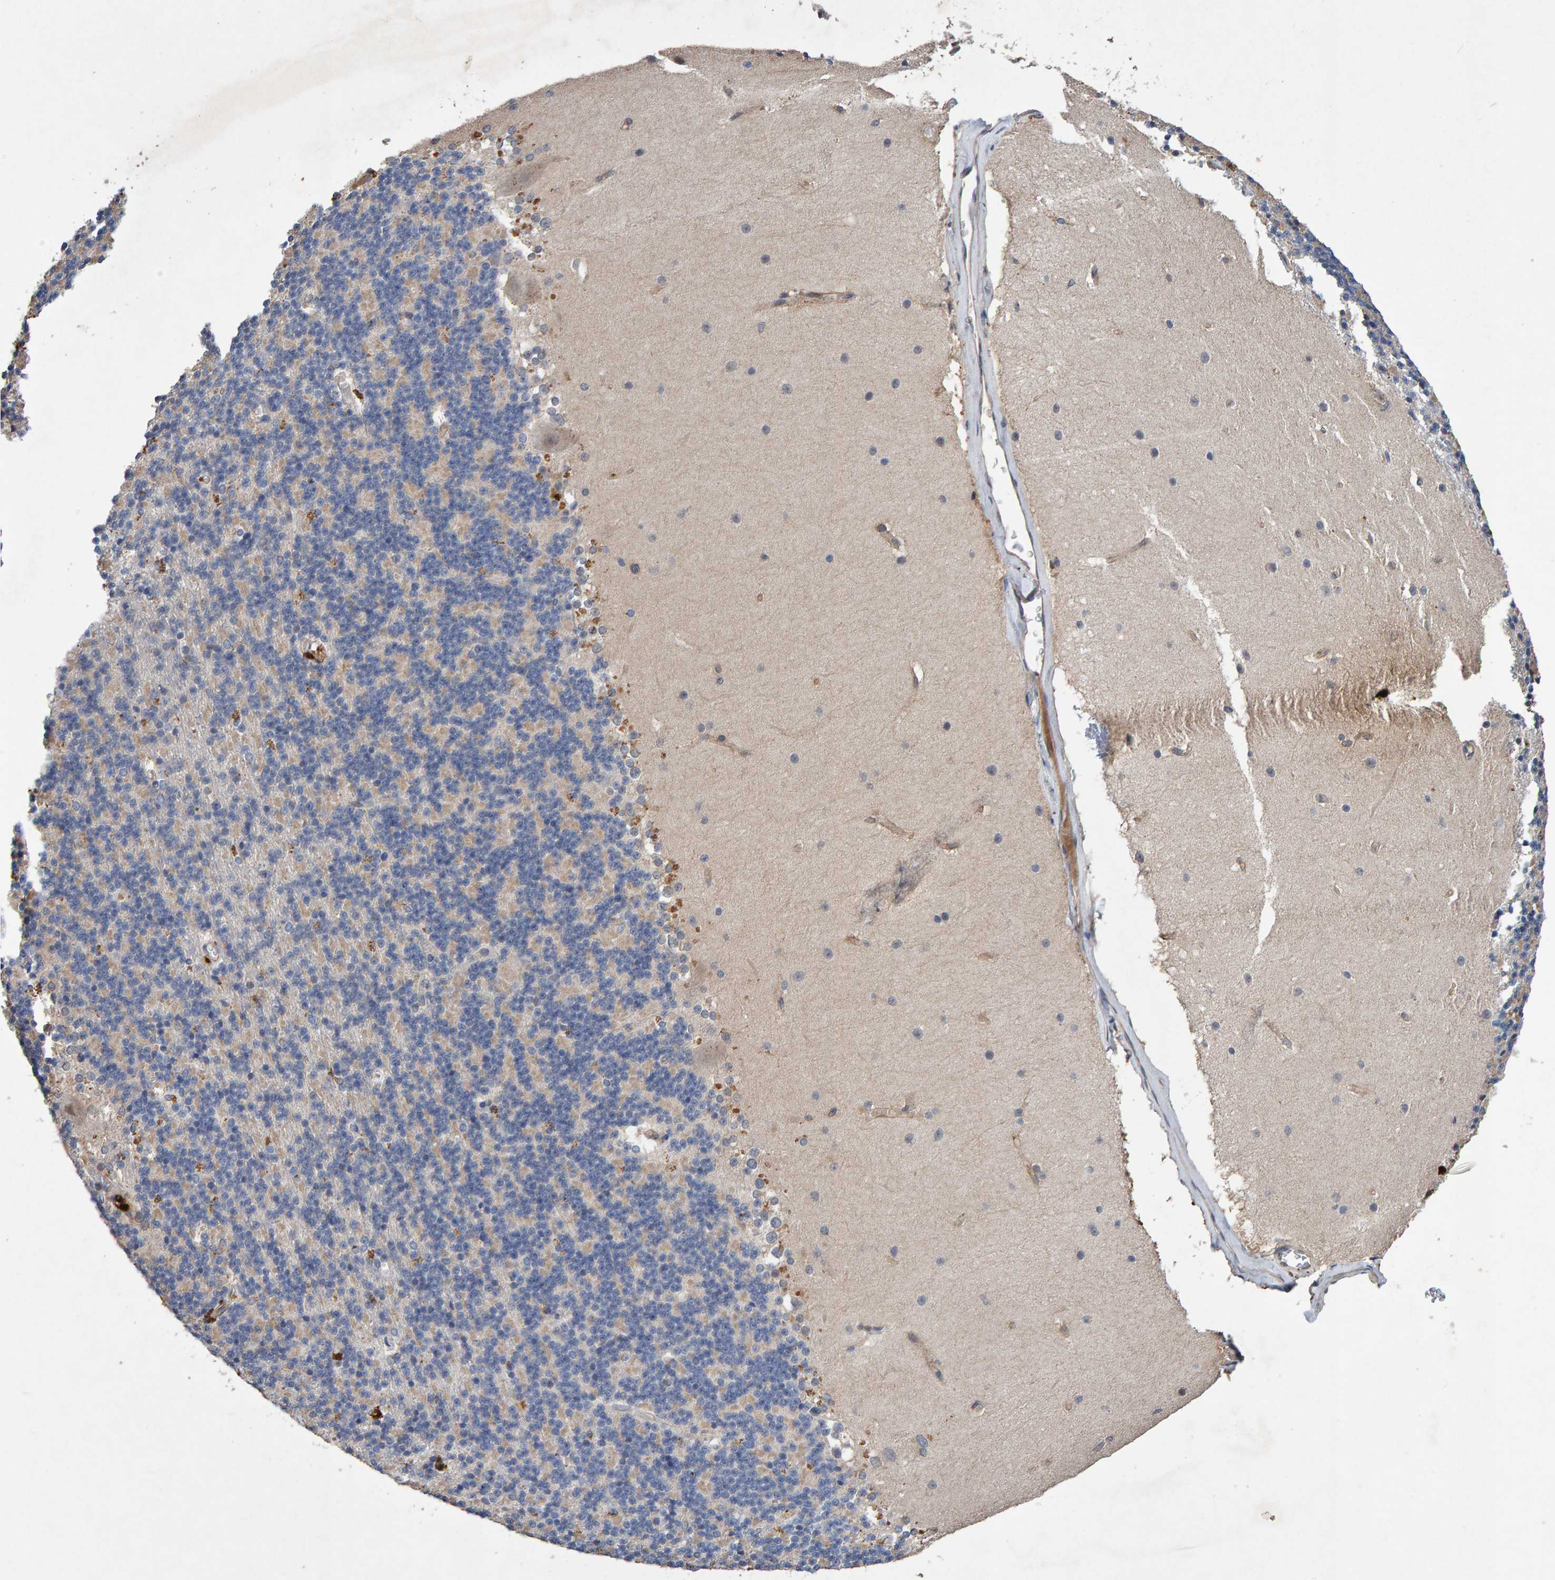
{"staining": {"intensity": "weak", "quantity": "25%-75%", "location": "cytoplasmic/membranous"}, "tissue": "cerebellum", "cell_type": "Cells in granular layer", "image_type": "normal", "snomed": [{"axis": "morphology", "description": "Normal tissue, NOS"}, {"axis": "topography", "description": "Cerebellum"}], "caption": "An image of human cerebellum stained for a protein demonstrates weak cytoplasmic/membranous brown staining in cells in granular layer. The protein is stained brown, and the nuclei are stained in blue (DAB IHC with brightfield microscopy, high magnification).", "gene": "EFR3A", "patient": {"sex": "female", "age": 19}}